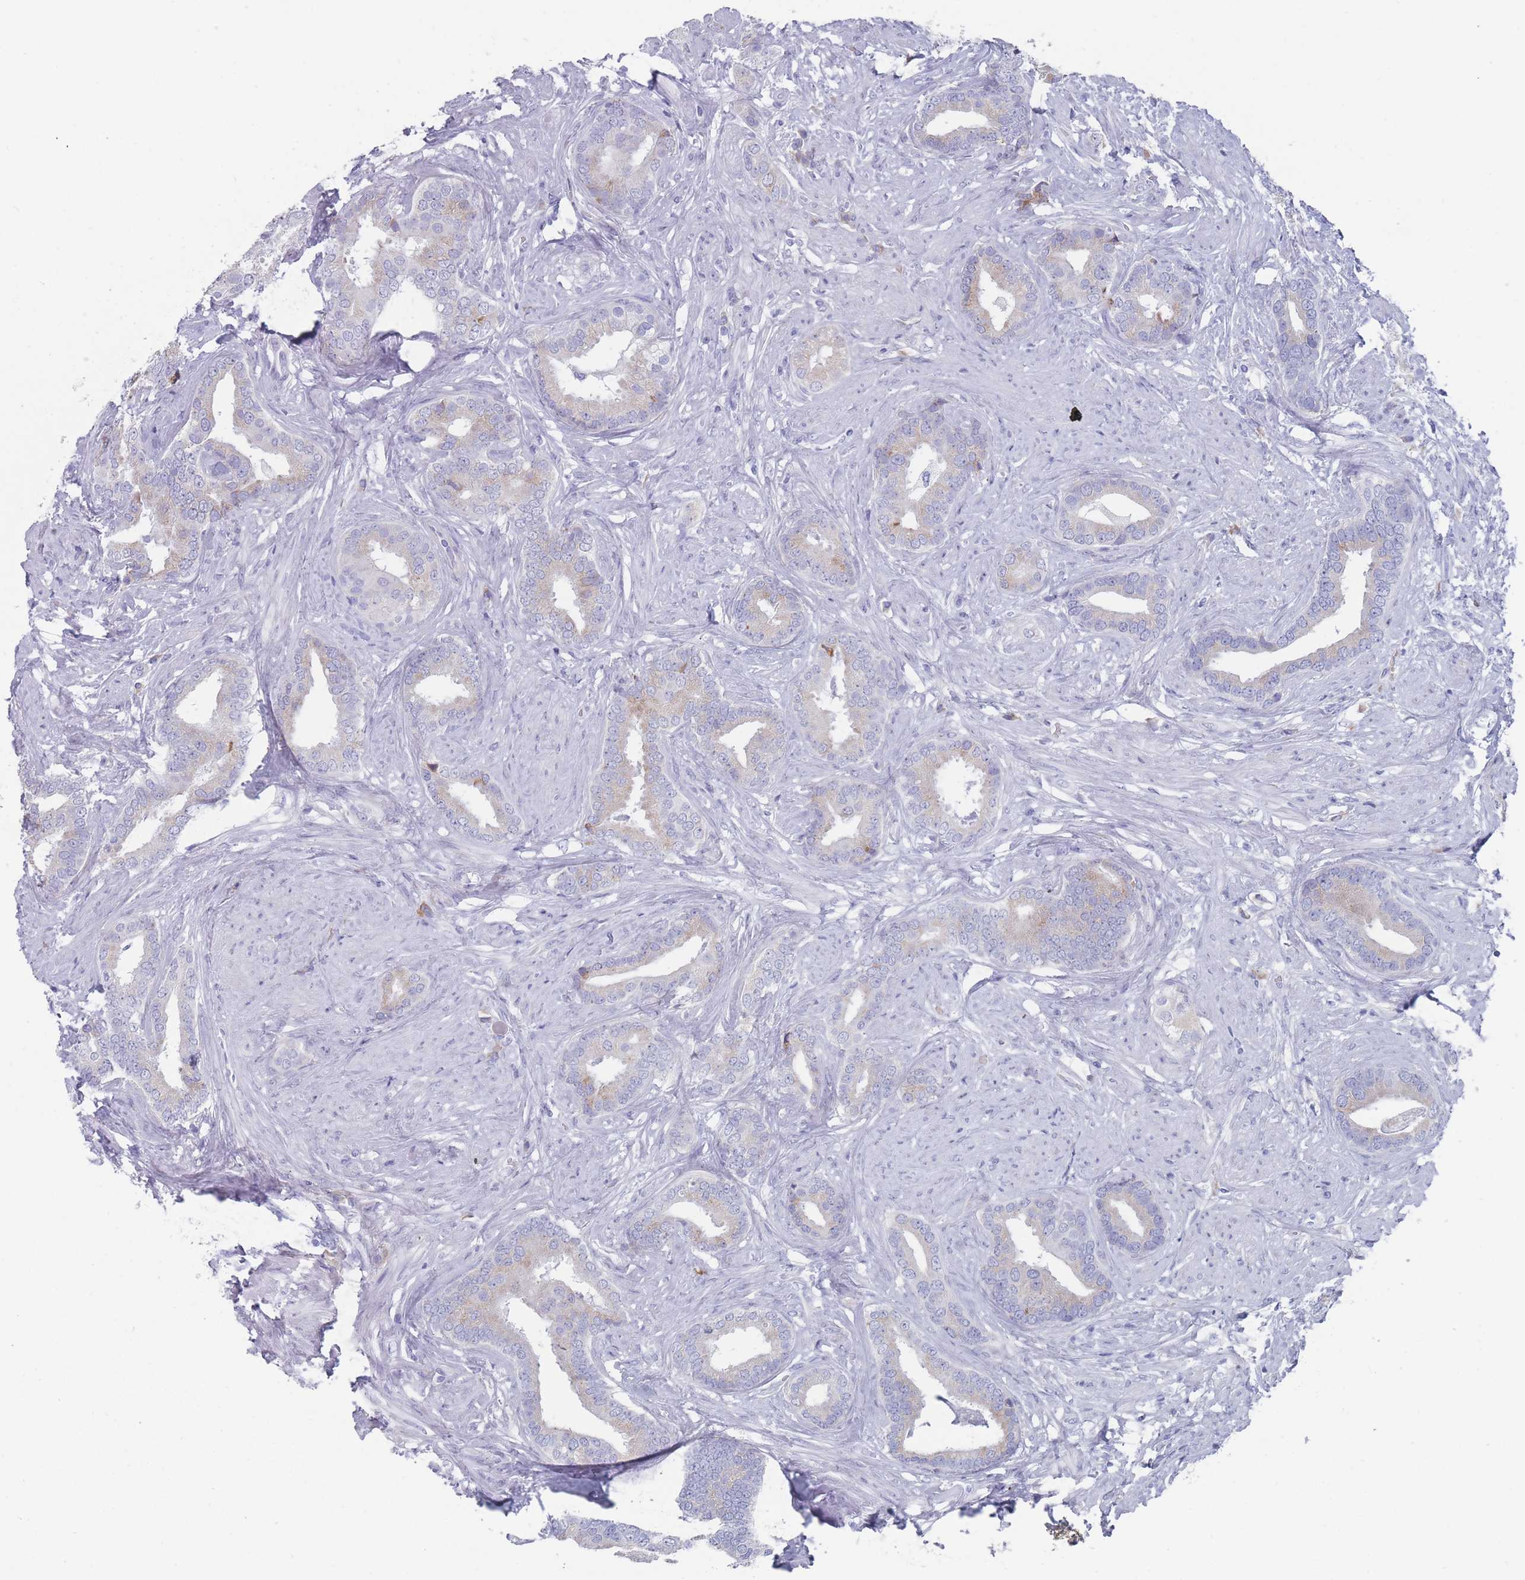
{"staining": {"intensity": "weak", "quantity": "<25%", "location": "cytoplasmic/membranous"}, "tissue": "prostate cancer", "cell_type": "Tumor cells", "image_type": "cancer", "snomed": [{"axis": "morphology", "description": "Adenocarcinoma, High grade"}, {"axis": "topography", "description": "Prostate"}], "caption": "DAB immunohistochemical staining of human prostate cancer displays no significant positivity in tumor cells.", "gene": "ST8SIA5", "patient": {"sex": "male", "age": 55}}